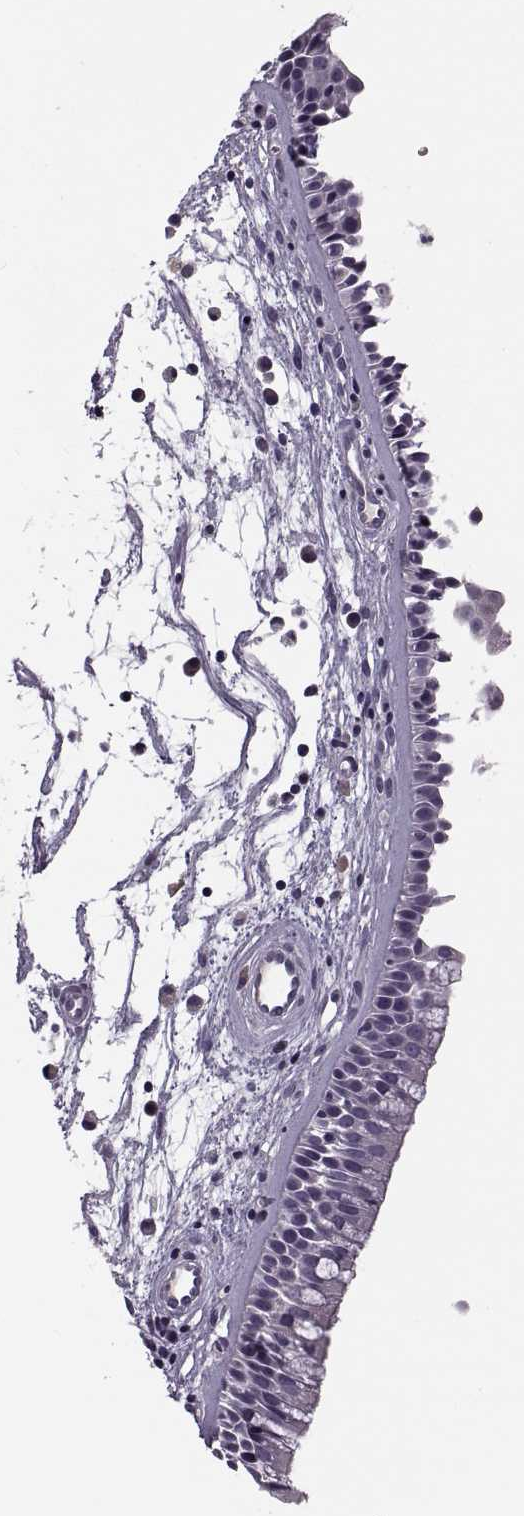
{"staining": {"intensity": "negative", "quantity": "none", "location": "none"}, "tissue": "nasopharynx", "cell_type": "Respiratory epithelial cells", "image_type": "normal", "snomed": [{"axis": "morphology", "description": "Normal tissue, NOS"}, {"axis": "topography", "description": "Nasopharynx"}], "caption": "Respiratory epithelial cells are negative for protein expression in unremarkable human nasopharynx. Nuclei are stained in blue.", "gene": "CACNA1F", "patient": {"sex": "female", "age": 68}}